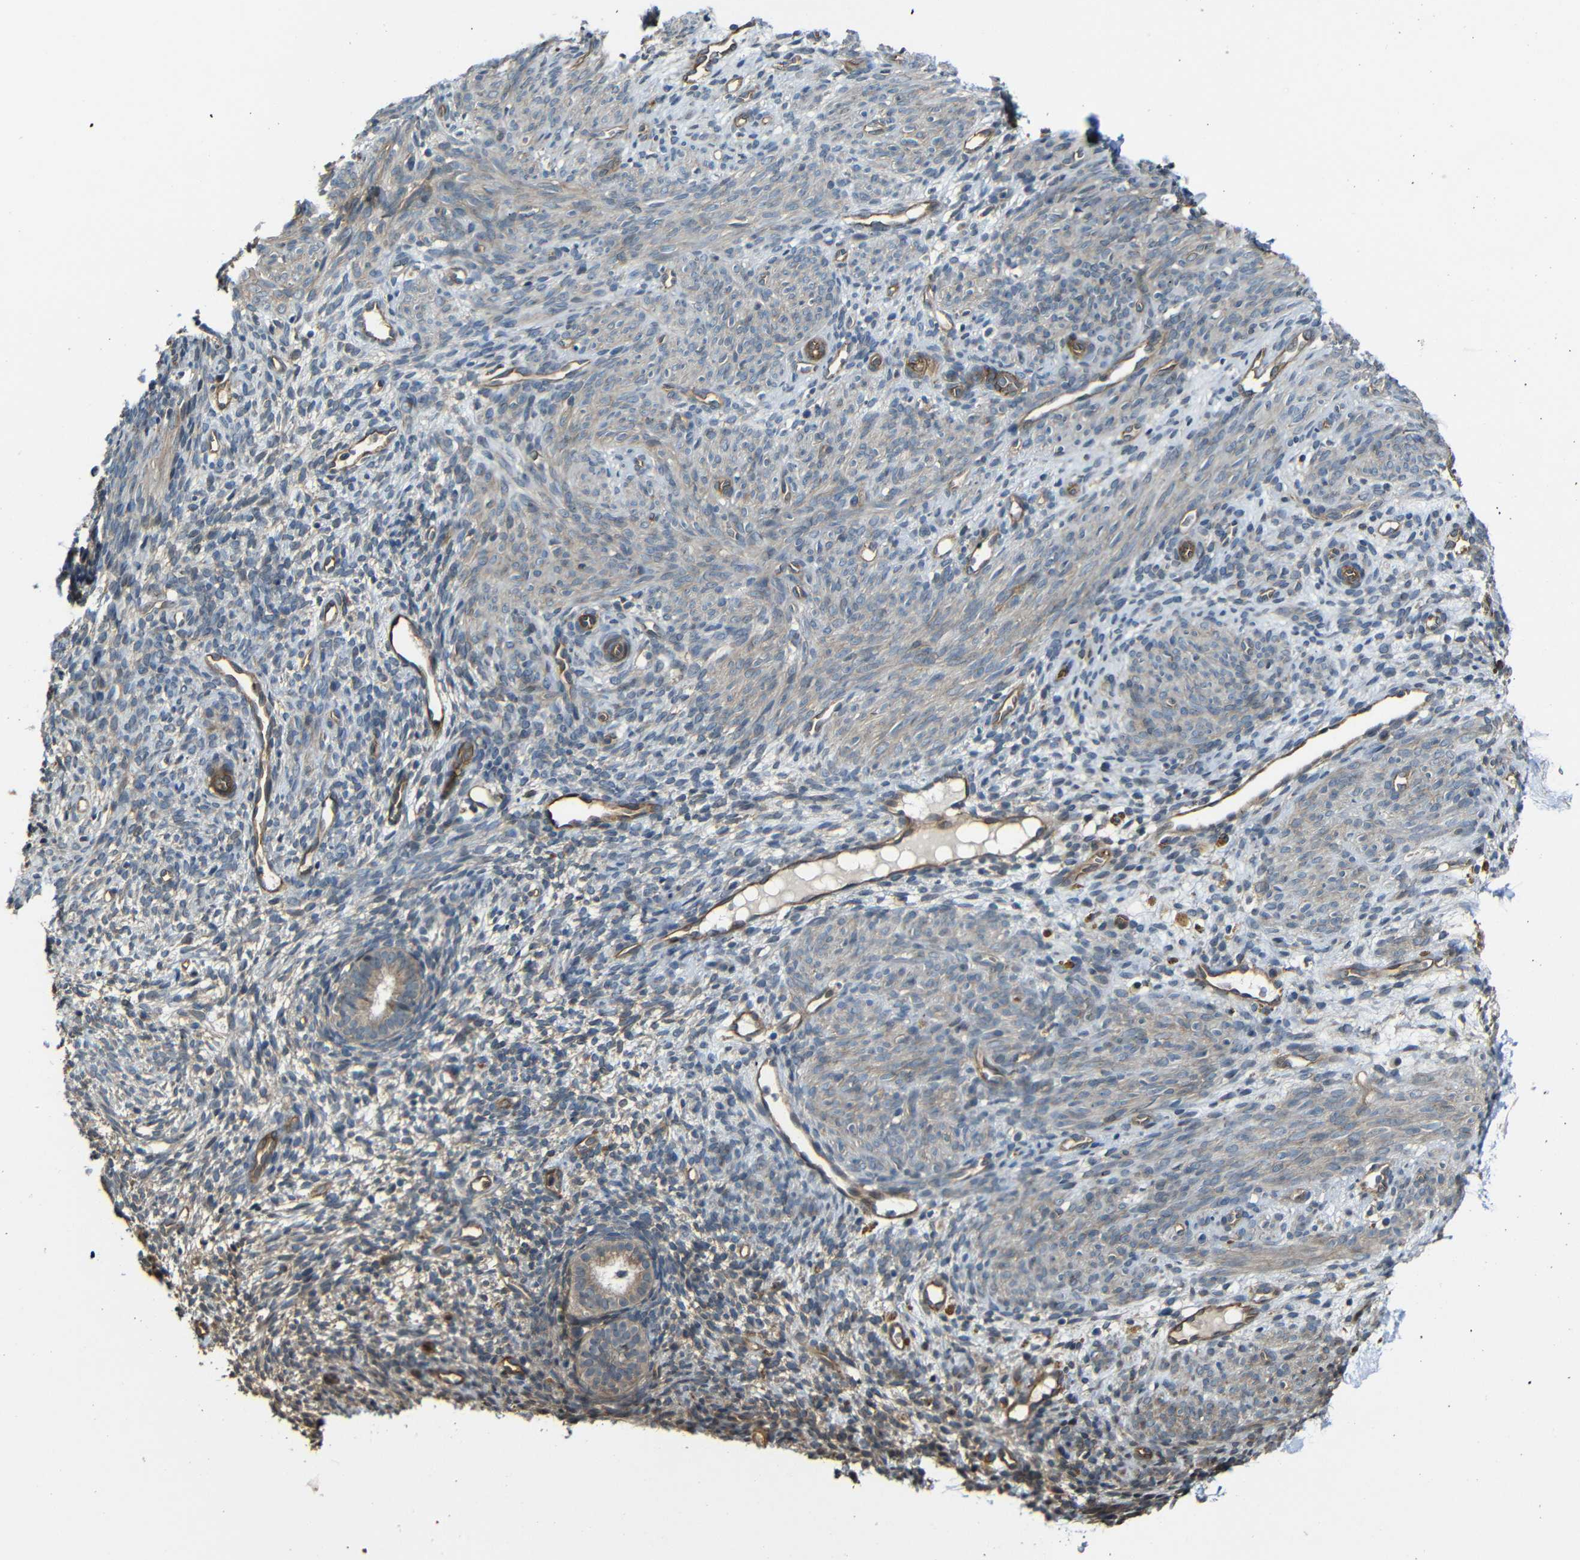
{"staining": {"intensity": "weak", "quantity": "25%-75%", "location": "cytoplasmic/membranous"}, "tissue": "endometrium", "cell_type": "Cells in endometrial stroma", "image_type": "normal", "snomed": [{"axis": "morphology", "description": "Normal tissue, NOS"}, {"axis": "morphology", "description": "Adenocarcinoma, NOS"}, {"axis": "topography", "description": "Endometrium"}, {"axis": "topography", "description": "Ovary"}], "caption": "Brown immunohistochemical staining in unremarkable endometrium reveals weak cytoplasmic/membranous positivity in about 25%-75% of cells in endometrial stroma.", "gene": "RELL1", "patient": {"sex": "female", "age": 68}}